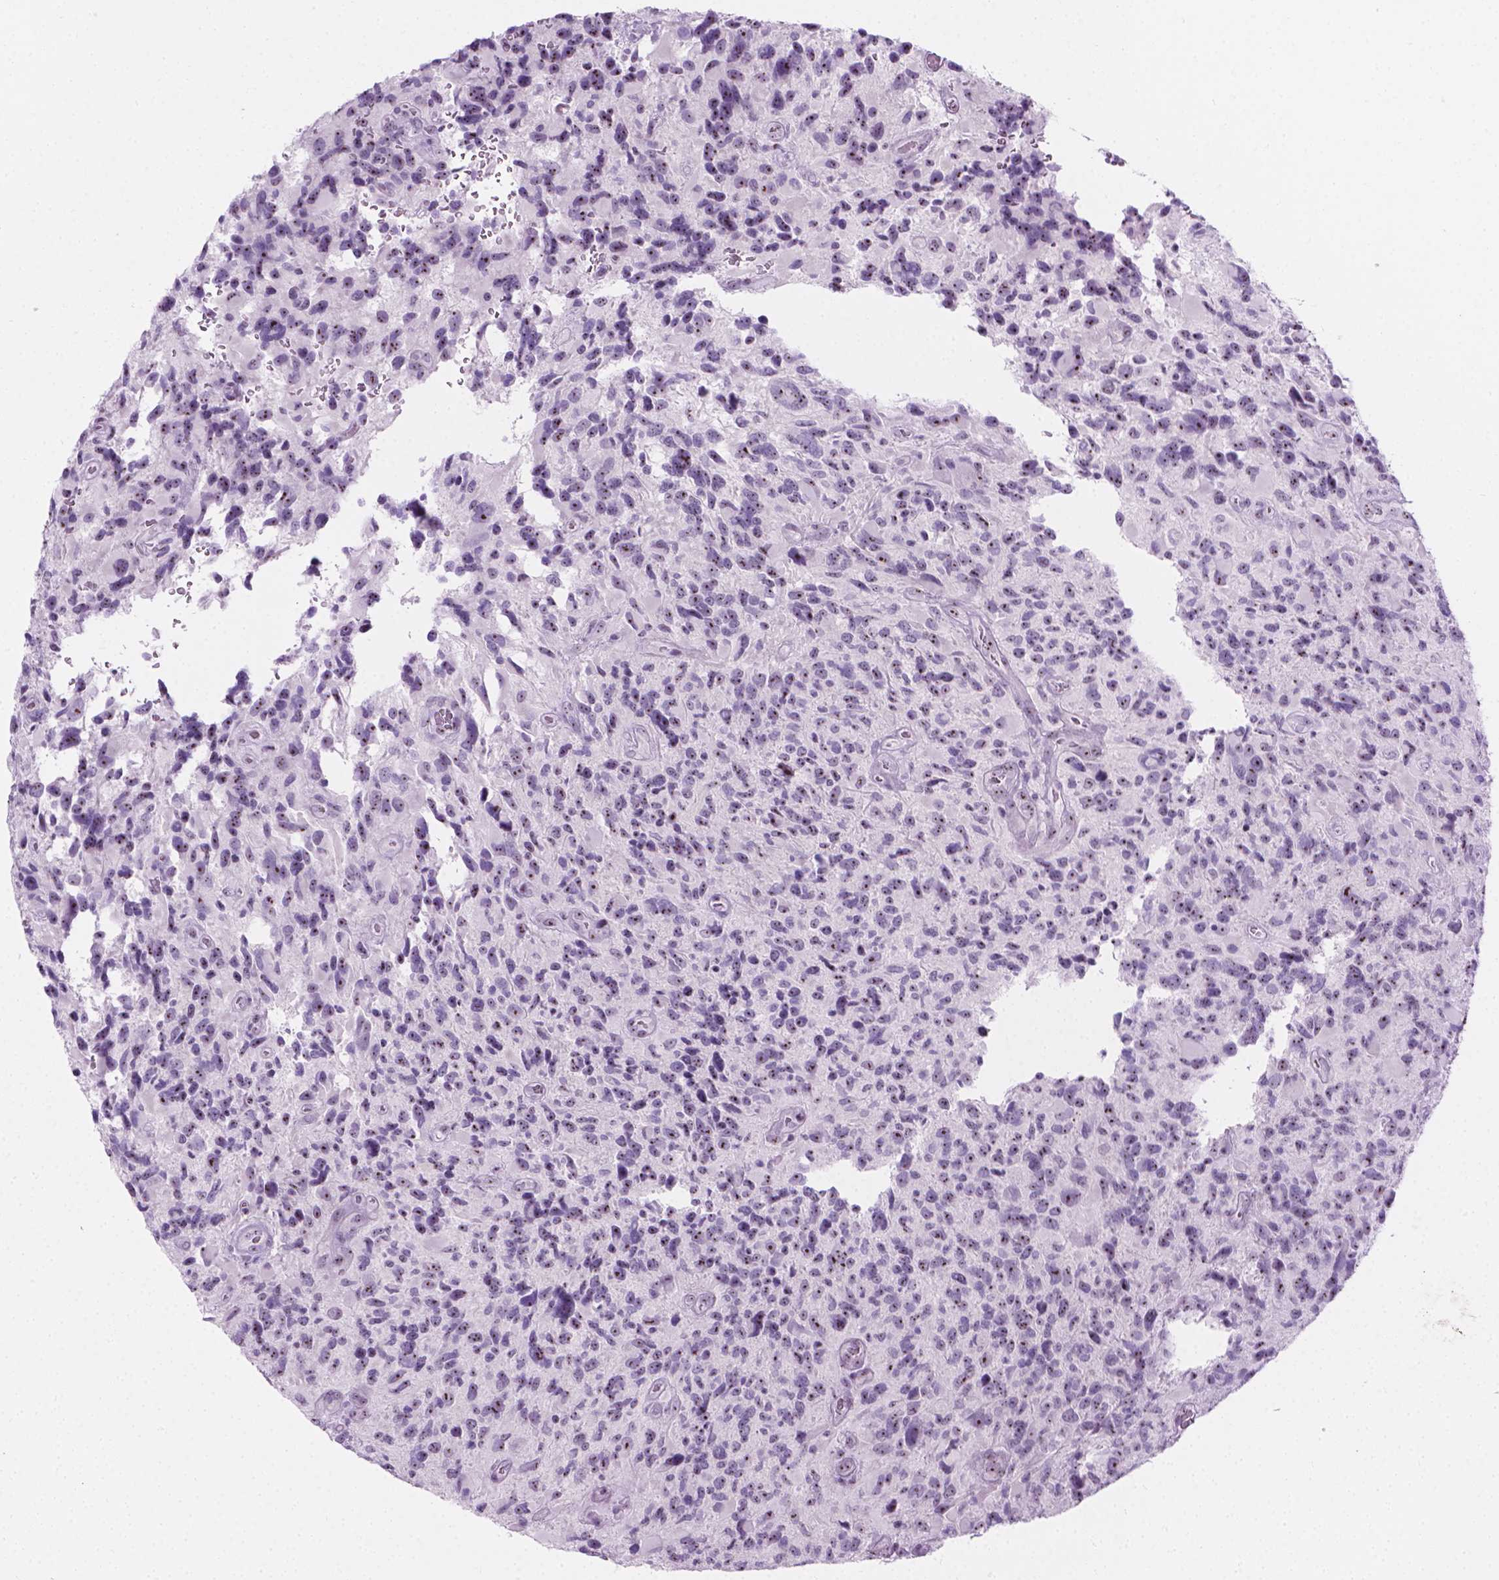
{"staining": {"intensity": "moderate", "quantity": "25%-75%", "location": "nuclear"}, "tissue": "glioma", "cell_type": "Tumor cells", "image_type": "cancer", "snomed": [{"axis": "morphology", "description": "Glioma, malignant, High grade"}, {"axis": "topography", "description": "Brain"}], "caption": "Malignant glioma (high-grade) stained with IHC displays moderate nuclear staining in about 25%-75% of tumor cells.", "gene": "NOL7", "patient": {"sex": "male", "age": 46}}